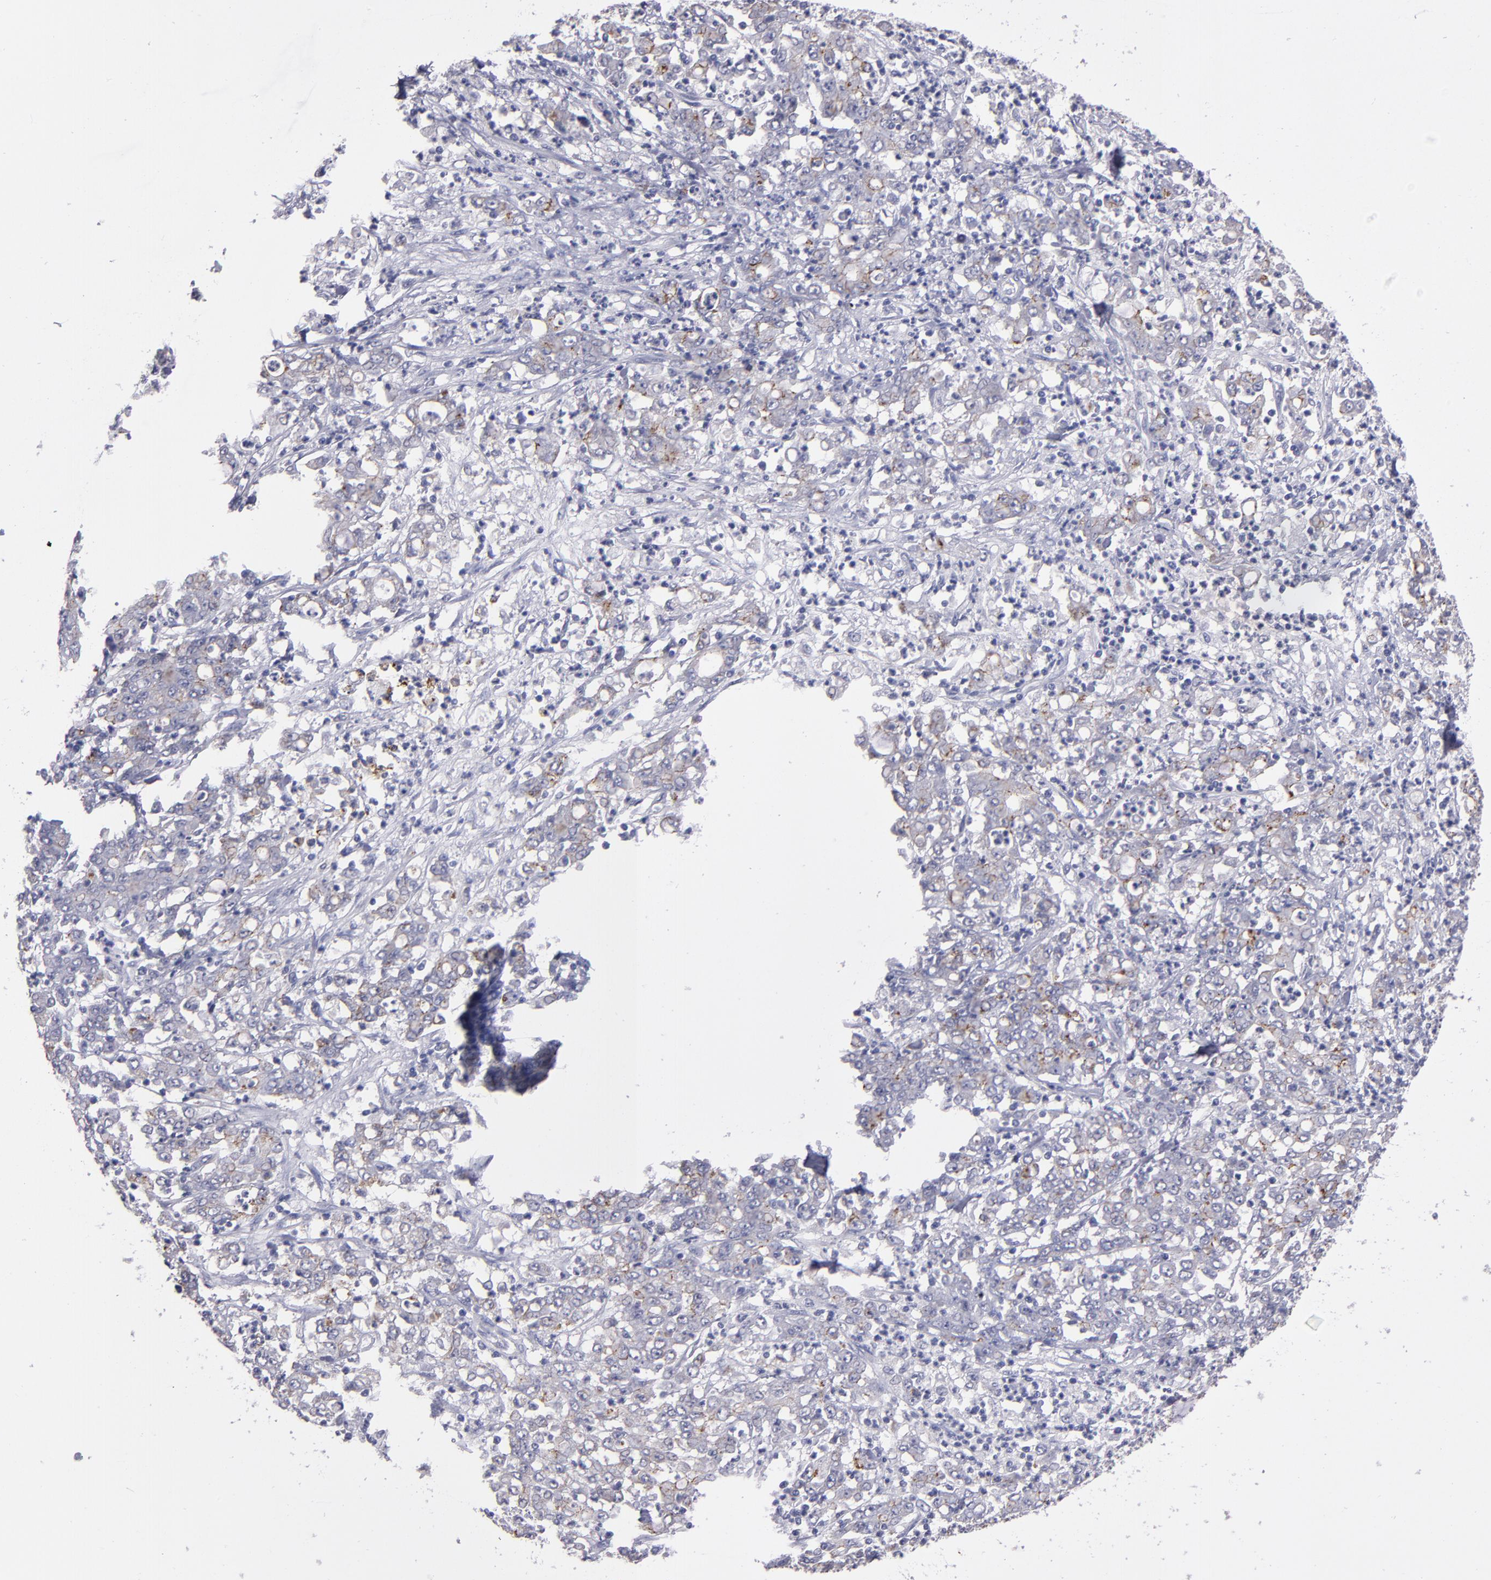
{"staining": {"intensity": "weak", "quantity": ">75%", "location": "cytoplasmic/membranous"}, "tissue": "stomach cancer", "cell_type": "Tumor cells", "image_type": "cancer", "snomed": [{"axis": "morphology", "description": "Adenocarcinoma, NOS"}, {"axis": "topography", "description": "Stomach, lower"}], "caption": "Immunohistochemistry (IHC) of stomach adenocarcinoma demonstrates low levels of weak cytoplasmic/membranous positivity in approximately >75% of tumor cells.", "gene": "CDH3", "patient": {"sex": "female", "age": 71}}